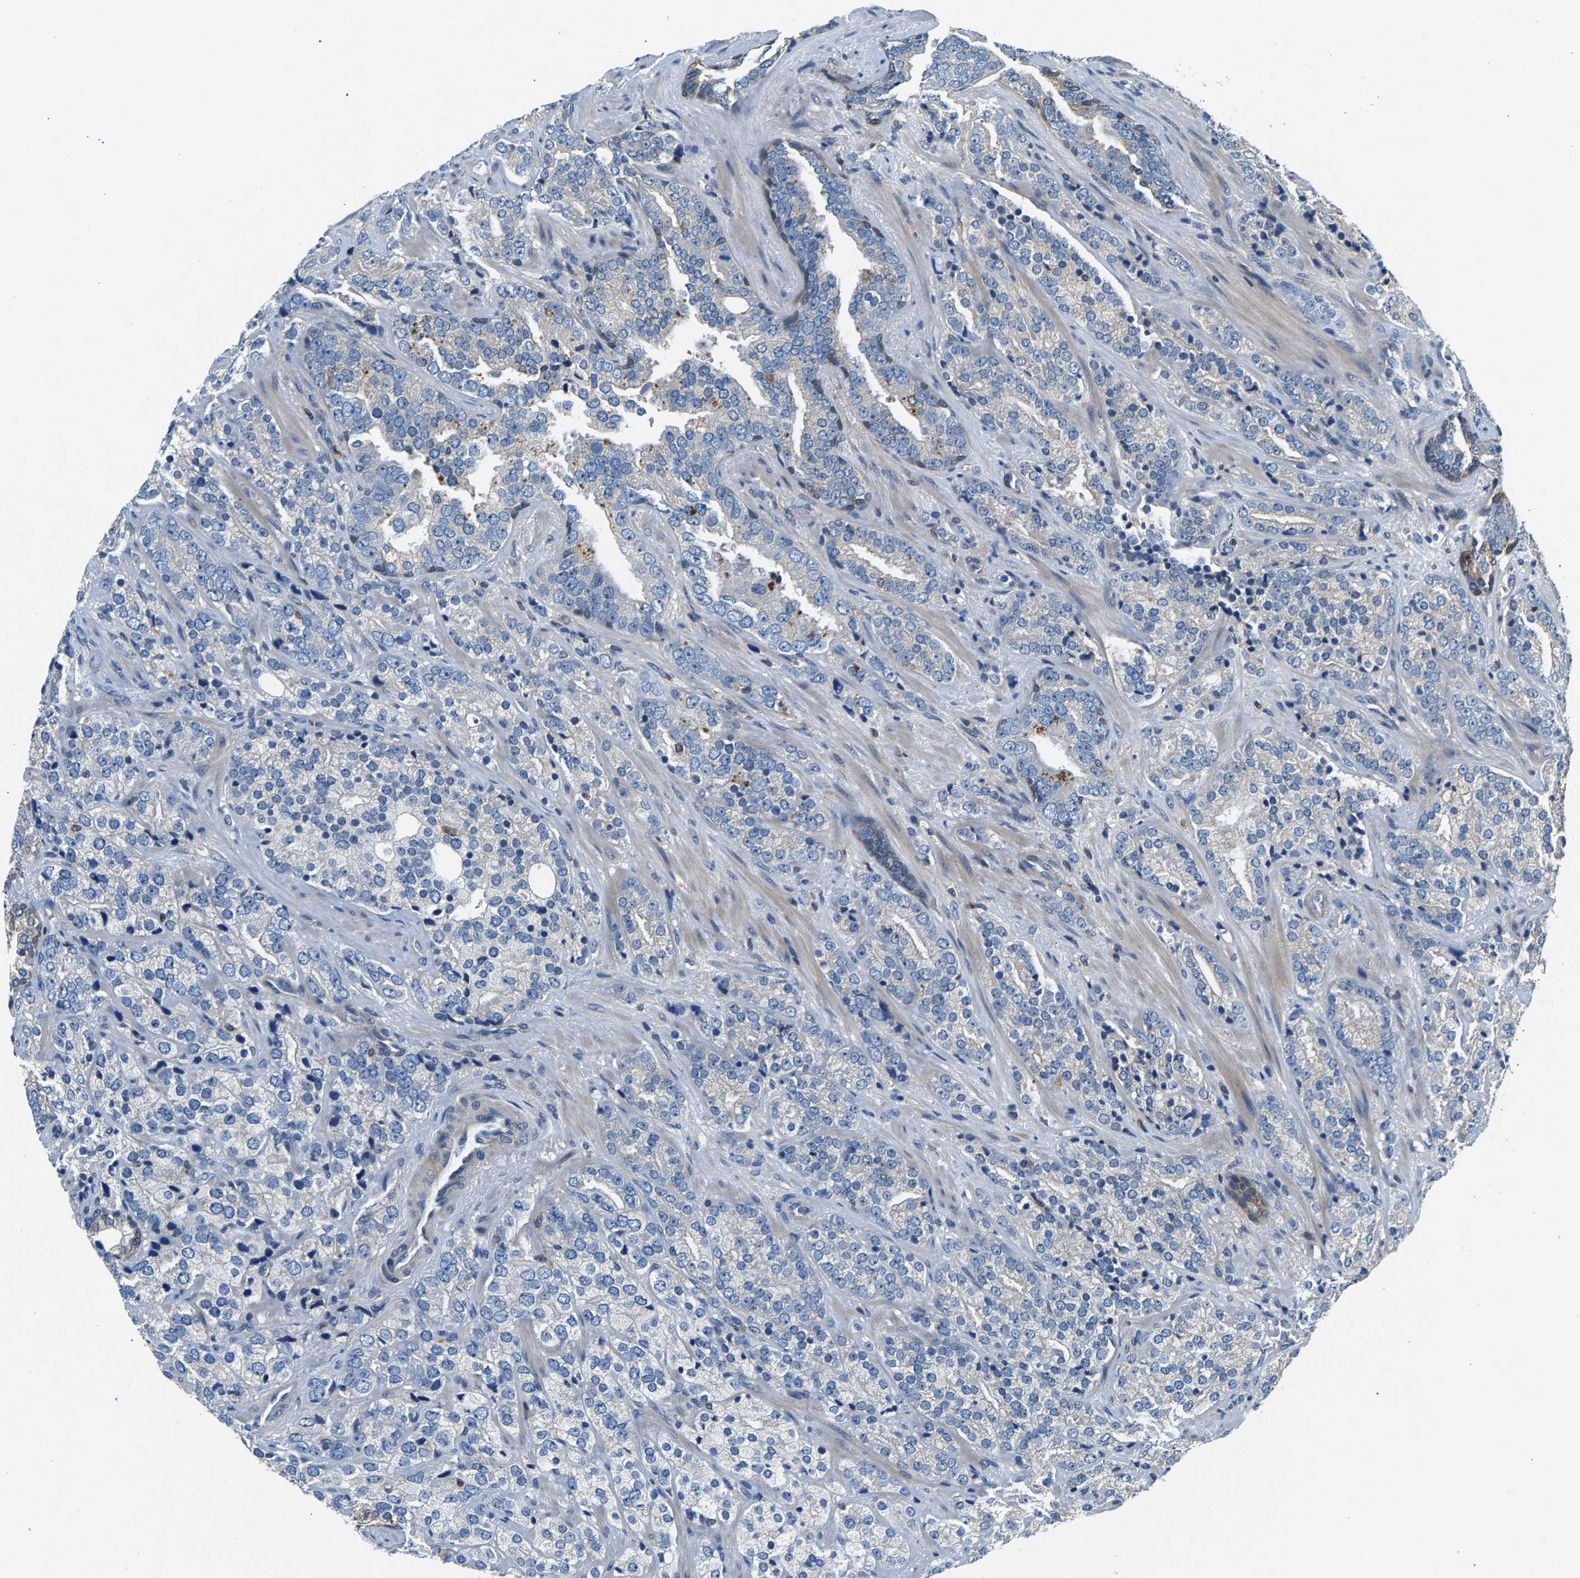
{"staining": {"intensity": "negative", "quantity": "none", "location": "none"}, "tissue": "prostate cancer", "cell_type": "Tumor cells", "image_type": "cancer", "snomed": [{"axis": "morphology", "description": "Adenocarcinoma, High grade"}, {"axis": "topography", "description": "Prostate"}], "caption": "Immunohistochemistry of human prostate cancer (high-grade adenocarcinoma) exhibits no positivity in tumor cells.", "gene": "NT5C", "patient": {"sex": "male", "age": 71}}